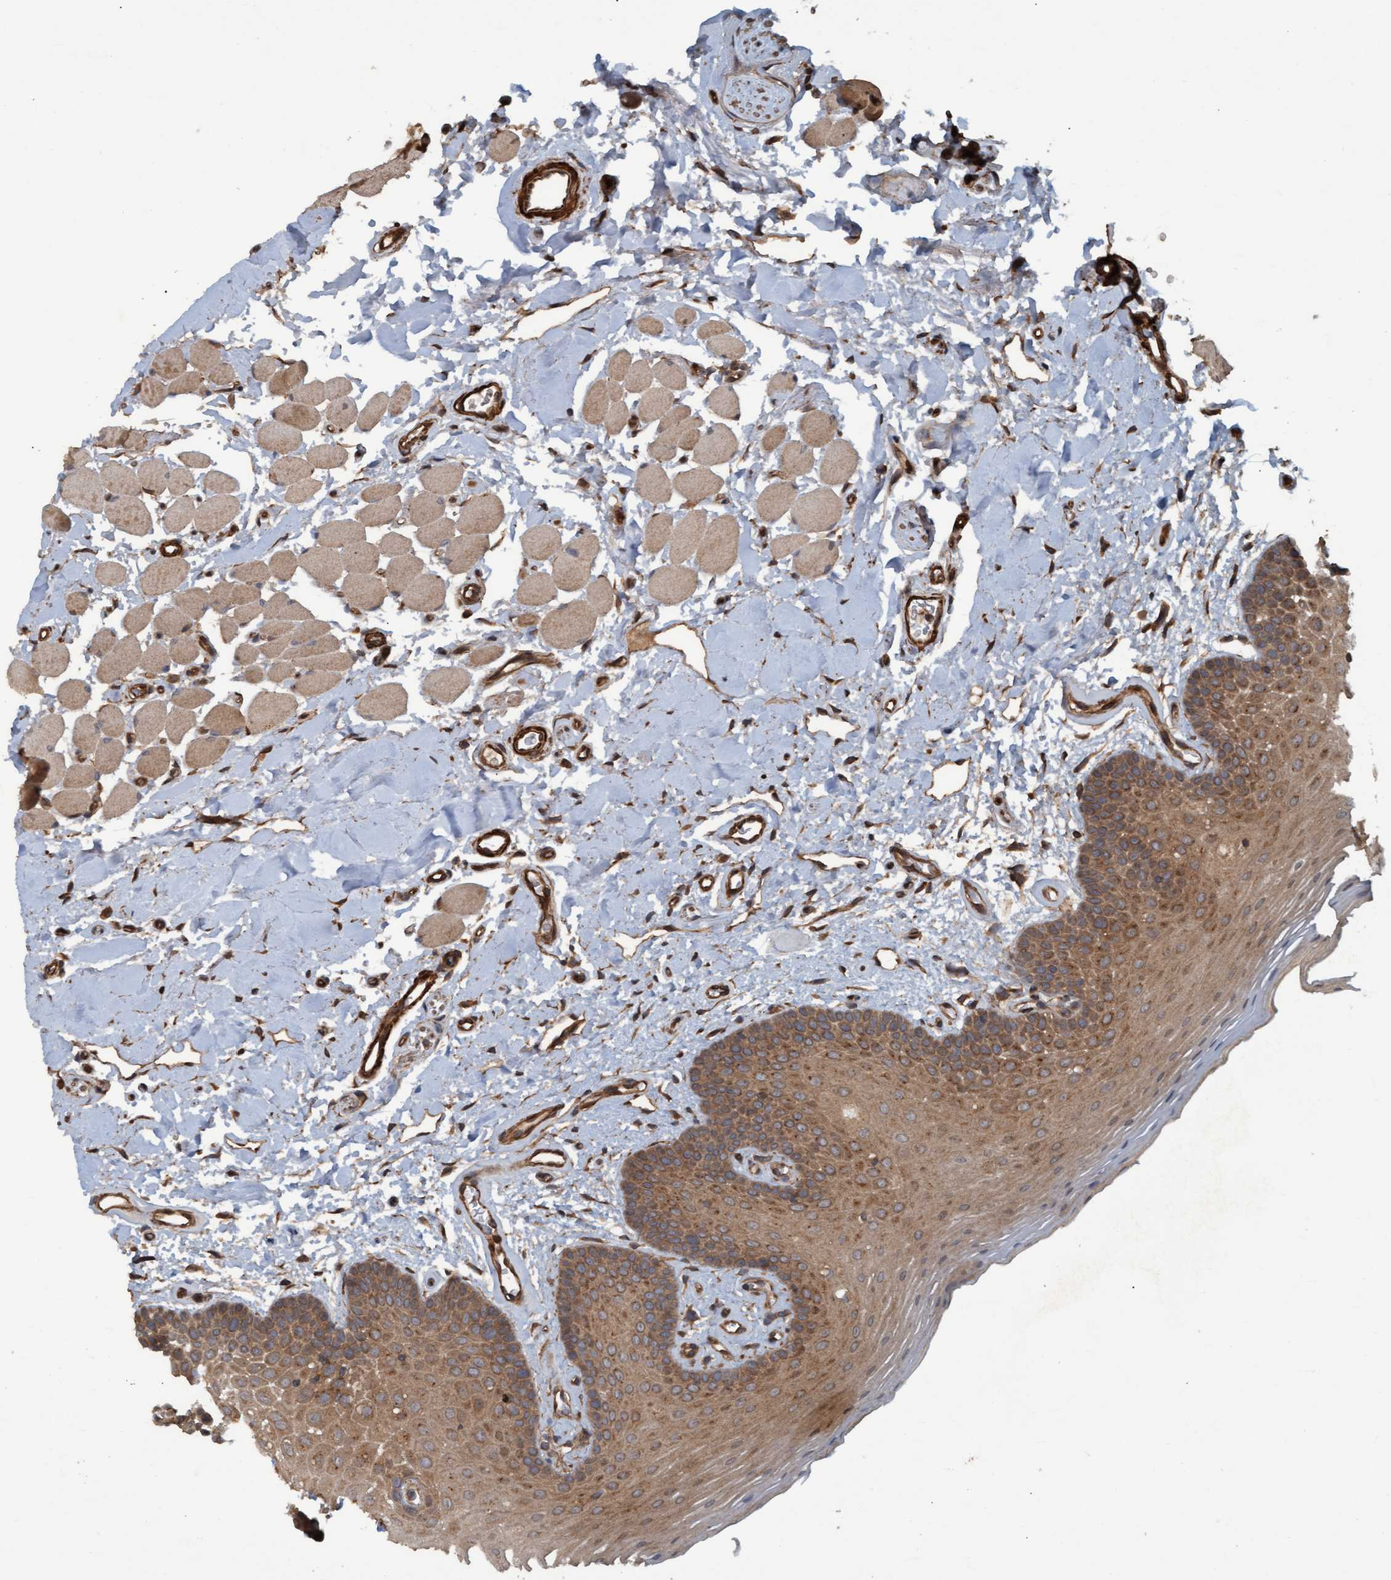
{"staining": {"intensity": "moderate", "quantity": ">75%", "location": "cytoplasmic/membranous"}, "tissue": "oral mucosa", "cell_type": "Squamous epithelial cells", "image_type": "normal", "snomed": [{"axis": "morphology", "description": "Normal tissue, NOS"}, {"axis": "topography", "description": "Oral tissue"}], "caption": "Moderate cytoplasmic/membranous staining is present in about >75% of squamous epithelial cells in normal oral mucosa.", "gene": "GGT6", "patient": {"sex": "male", "age": 62}}